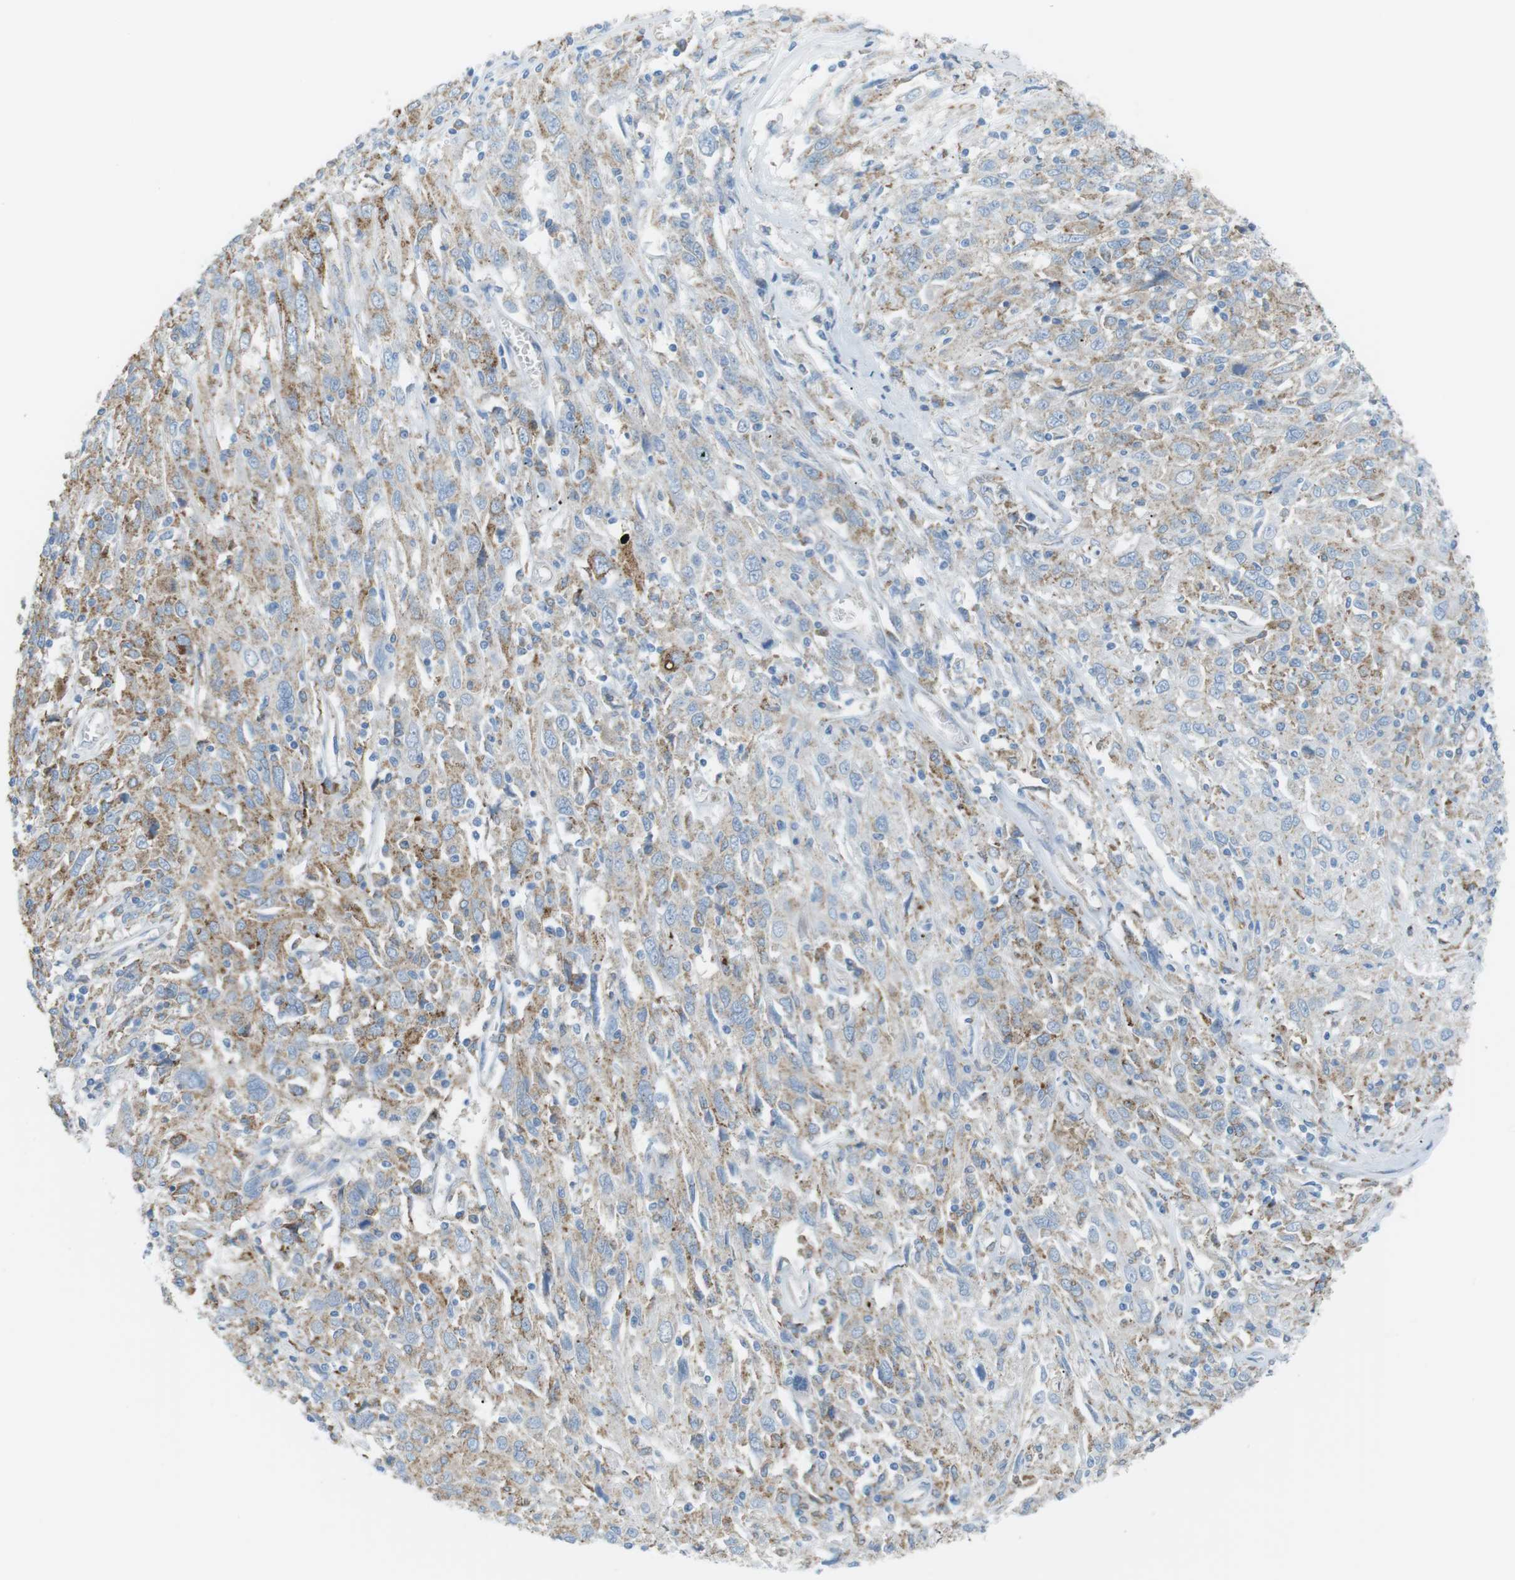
{"staining": {"intensity": "moderate", "quantity": "25%-75%", "location": "cytoplasmic/membranous"}, "tissue": "cervical cancer", "cell_type": "Tumor cells", "image_type": "cancer", "snomed": [{"axis": "morphology", "description": "Squamous cell carcinoma, NOS"}, {"axis": "topography", "description": "Cervix"}], "caption": "Immunohistochemistry (IHC) of cervical cancer (squamous cell carcinoma) demonstrates medium levels of moderate cytoplasmic/membranous expression in approximately 25%-75% of tumor cells. The staining is performed using DAB (3,3'-diaminobenzidine) brown chromogen to label protein expression. The nuclei are counter-stained blue using hematoxylin.", "gene": "VAMP1", "patient": {"sex": "female", "age": 46}}